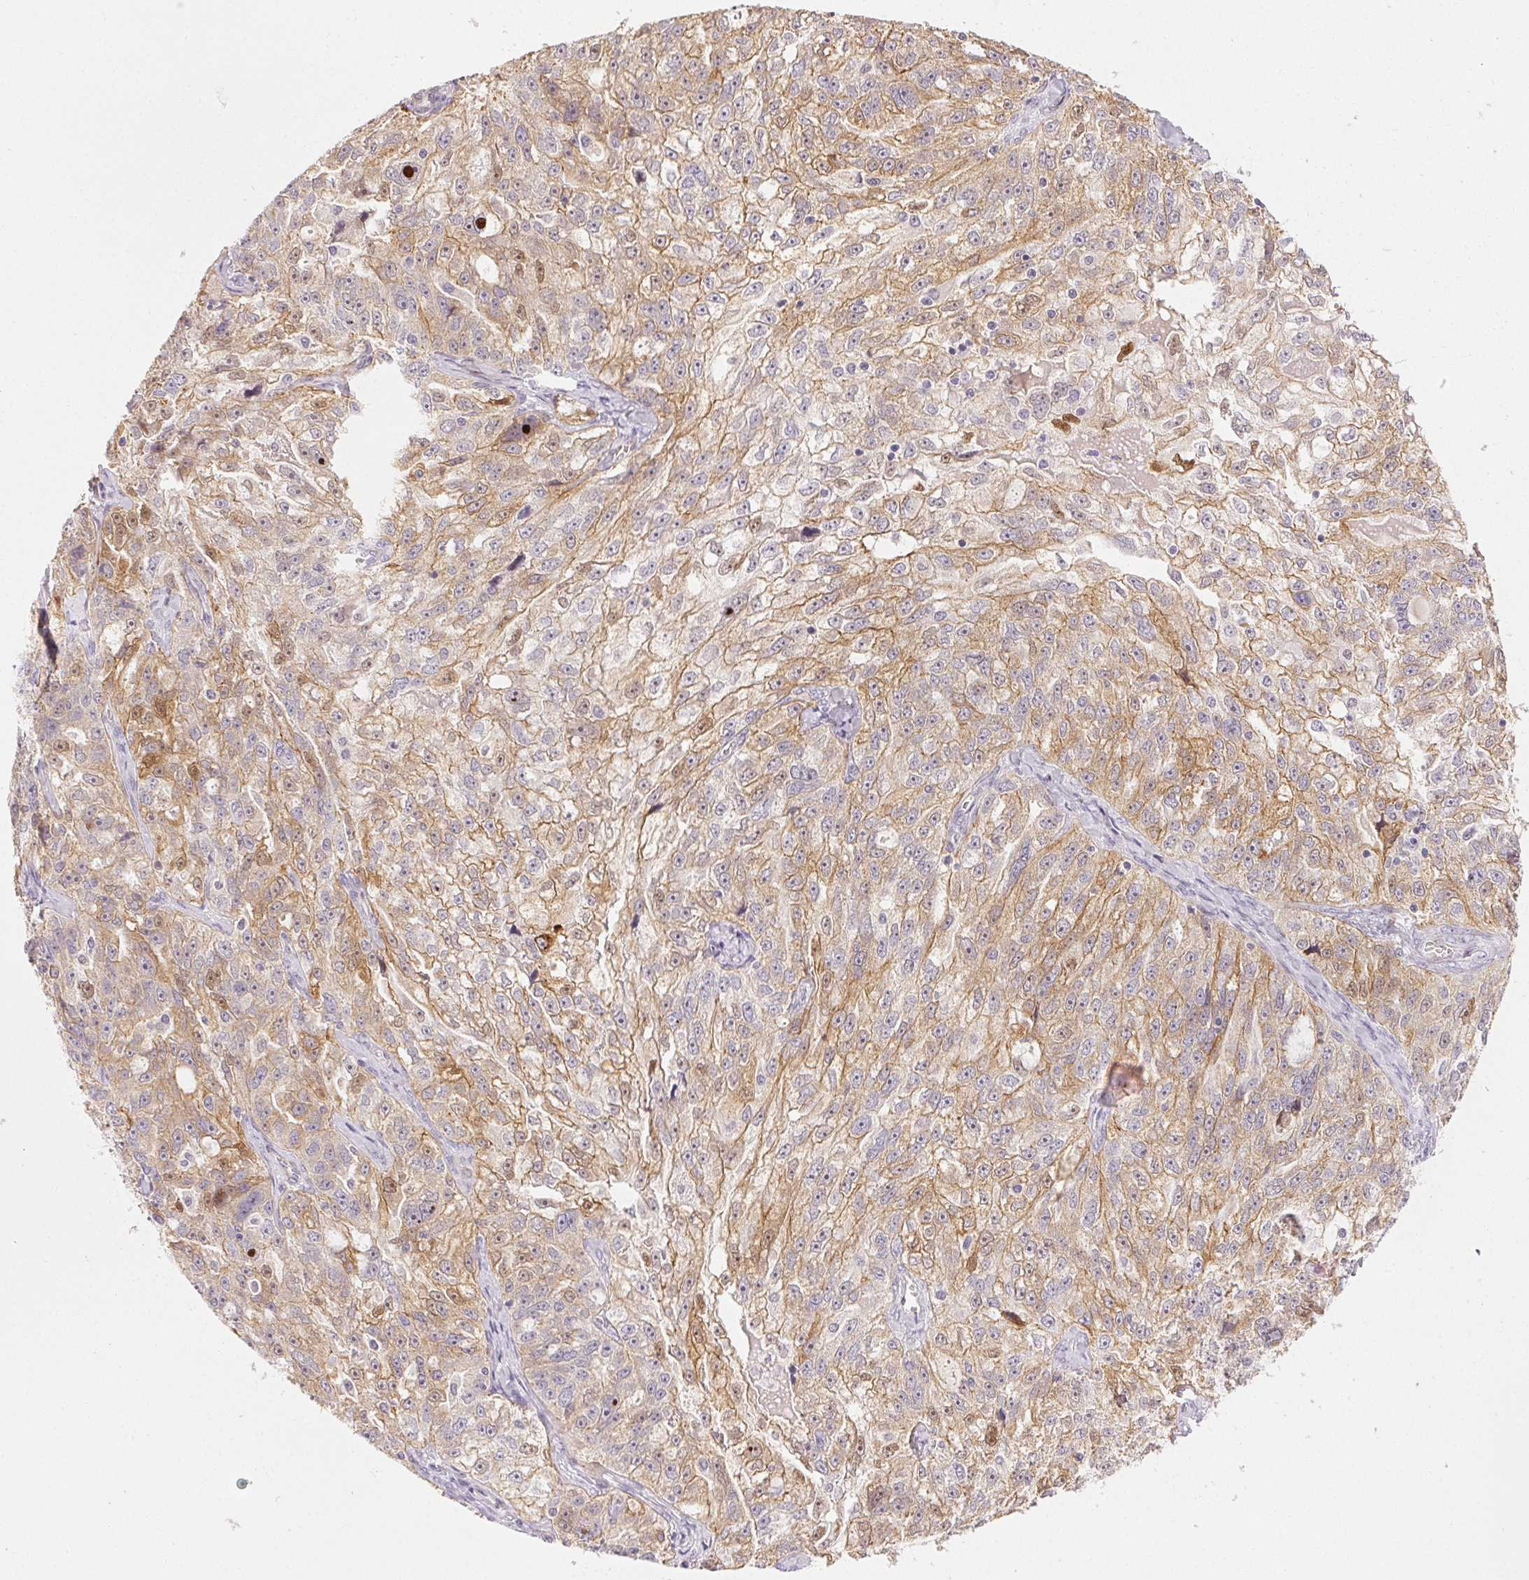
{"staining": {"intensity": "moderate", "quantity": "25%-75%", "location": "cytoplasmic/membranous"}, "tissue": "ovarian cancer", "cell_type": "Tumor cells", "image_type": "cancer", "snomed": [{"axis": "morphology", "description": "Cystadenocarcinoma, serous, NOS"}, {"axis": "topography", "description": "Ovary"}], "caption": "The immunohistochemical stain highlights moderate cytoplasmic/membranous positivity in tumor cells of ovarian cancer (serous cystadenocarcinoma) tissue.", "gene": "RPGRIP1", "patient": {"sex": "female", "age": 51}}